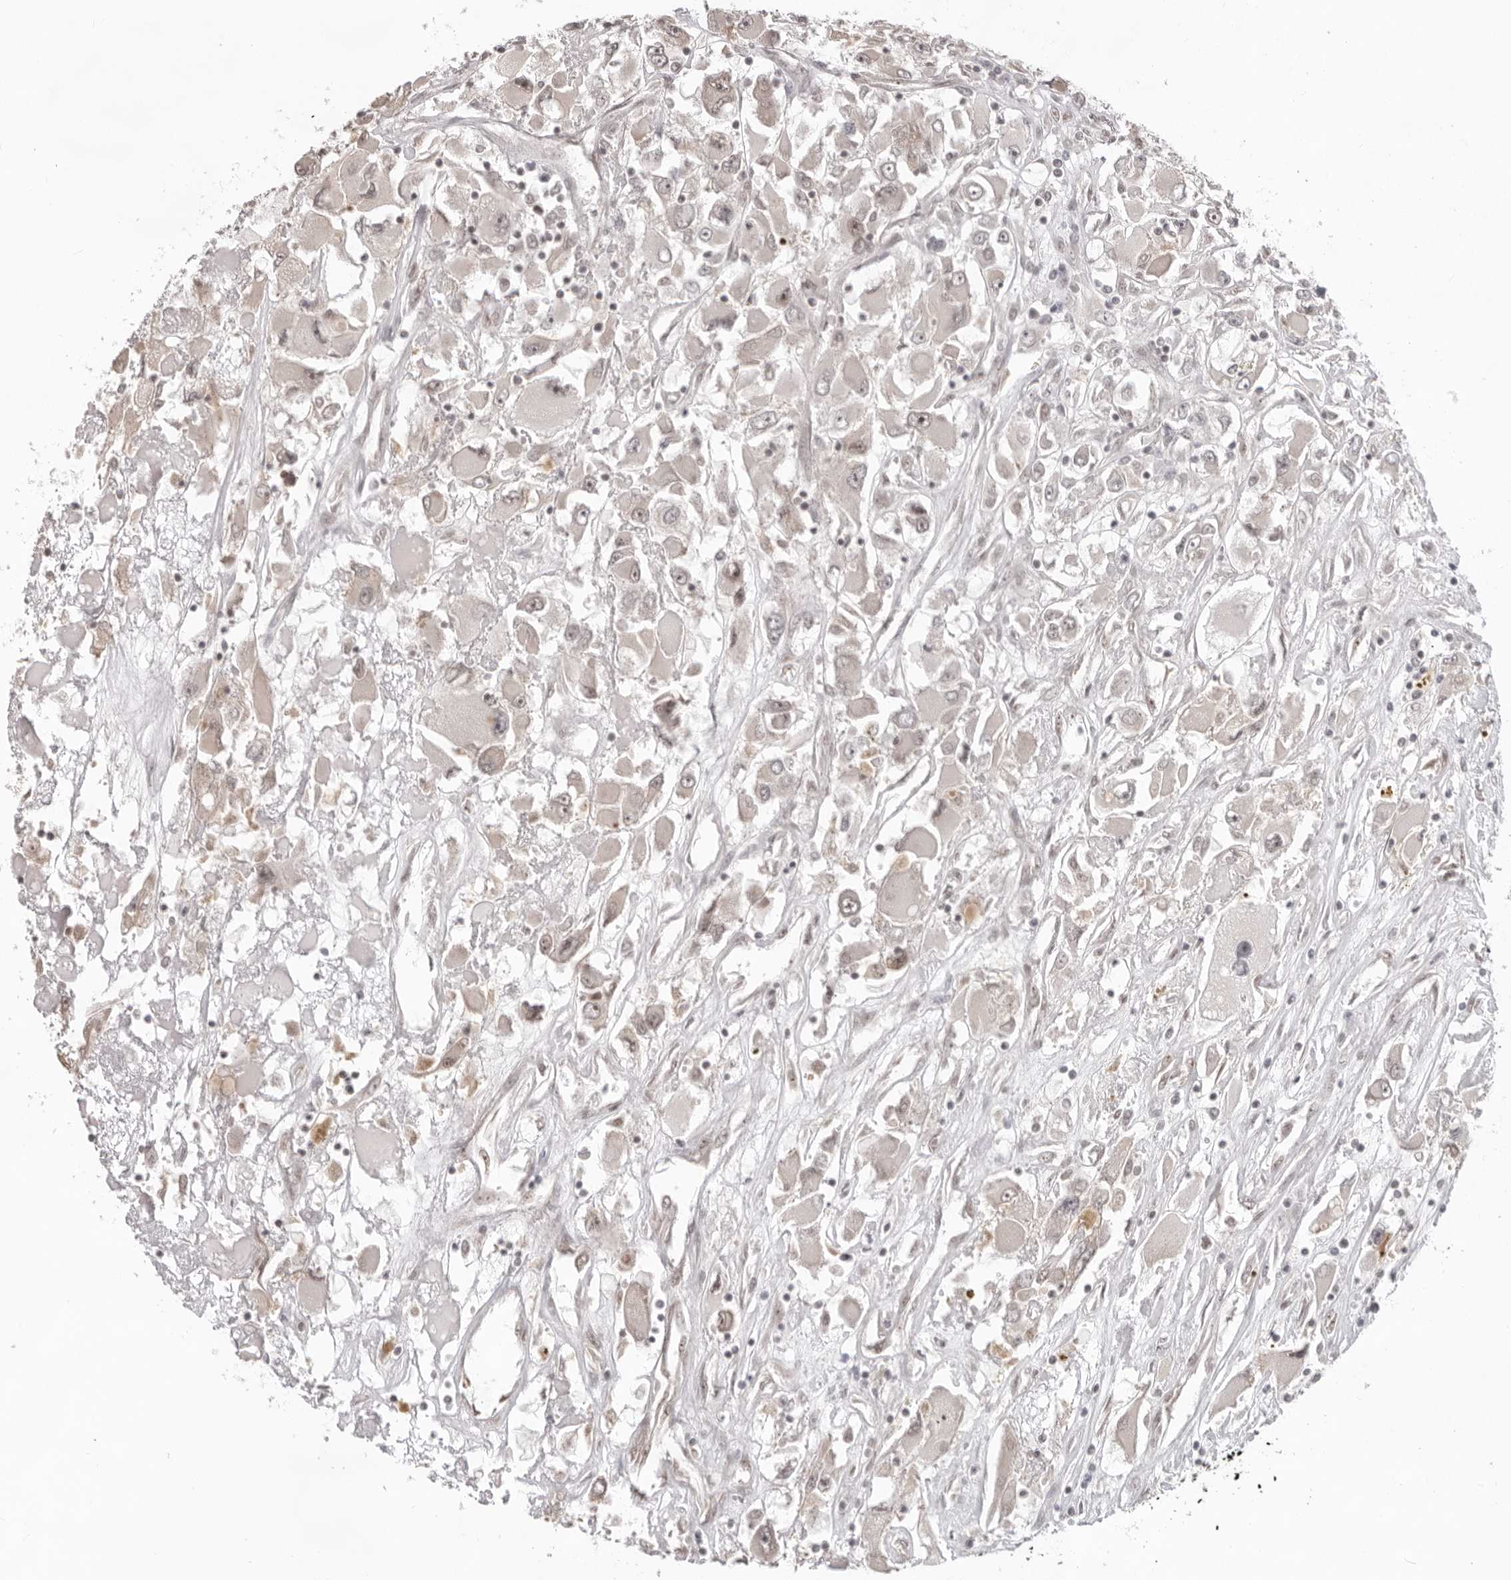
{"staining": {"intensity": "weak", "quantity": "<25%", "location": "nuclear"}, "tissue": "renal cancer", "cell_type": "Tumor cells", "image_type": "cancer", "snomed": [{"axis": "morphology", "description": "Adenocarcinoma, NOS"}, {"axis": "topography", "description": "Kidney"}], "caption": "Immunohistochemistry (IHC) image of neoplastic tissue: renal adenocarcinoma stained with DAB (3,3'-diaminobenzidine) reveals no significant protein staining in tumor cells. (DAB (3,3'-diaminobenzidine) immunohistochemistry, high magnification).", "gene": "EXOSC10", "patient": {"sex": "female", "age": 52}}